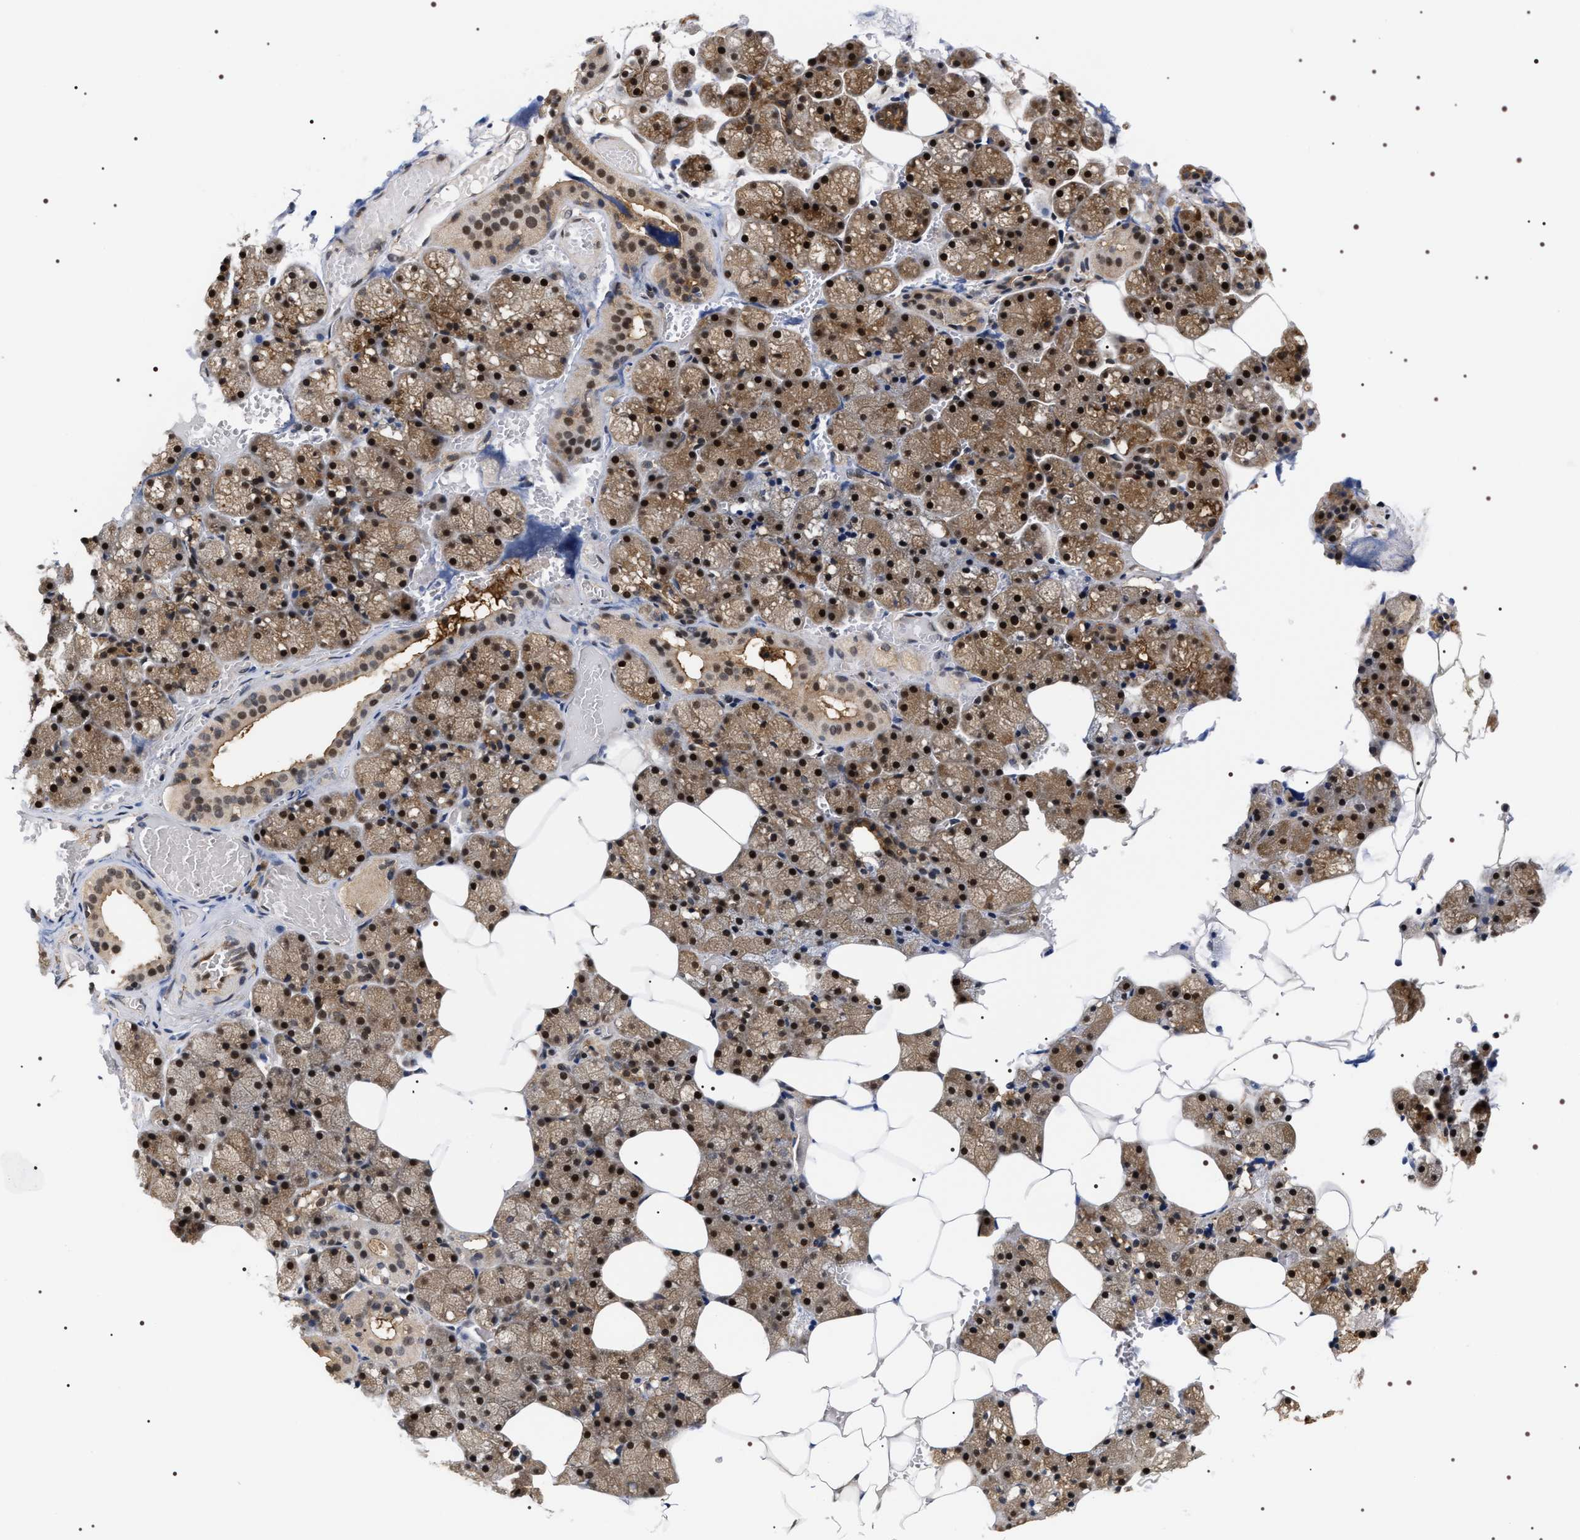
{"staining": {"intensity": "strong", "quantity": ">75%", "location": "cytoplasmic/membranous,nuclear"}, "tissue": "salivary gland", "cell_type": "Glandular cells", "image_type": "normal", "snomed": [{"axis": "morphology", "description": "Normal tissue, NOS"}, {"axis": "topography", "description": "Salivary gland"}], "caption": "Immunohistochemical staining of normal human salivary gland shows high levels of strong cytoplasmic/membranous,nuclear staining in about >75% of glandular cells. Immunohistochemistry stains the protein of interest in brown and the nuclei are stained blue.", "gene": "BAG6", "patient": {"sex": "male", "age": 62}}